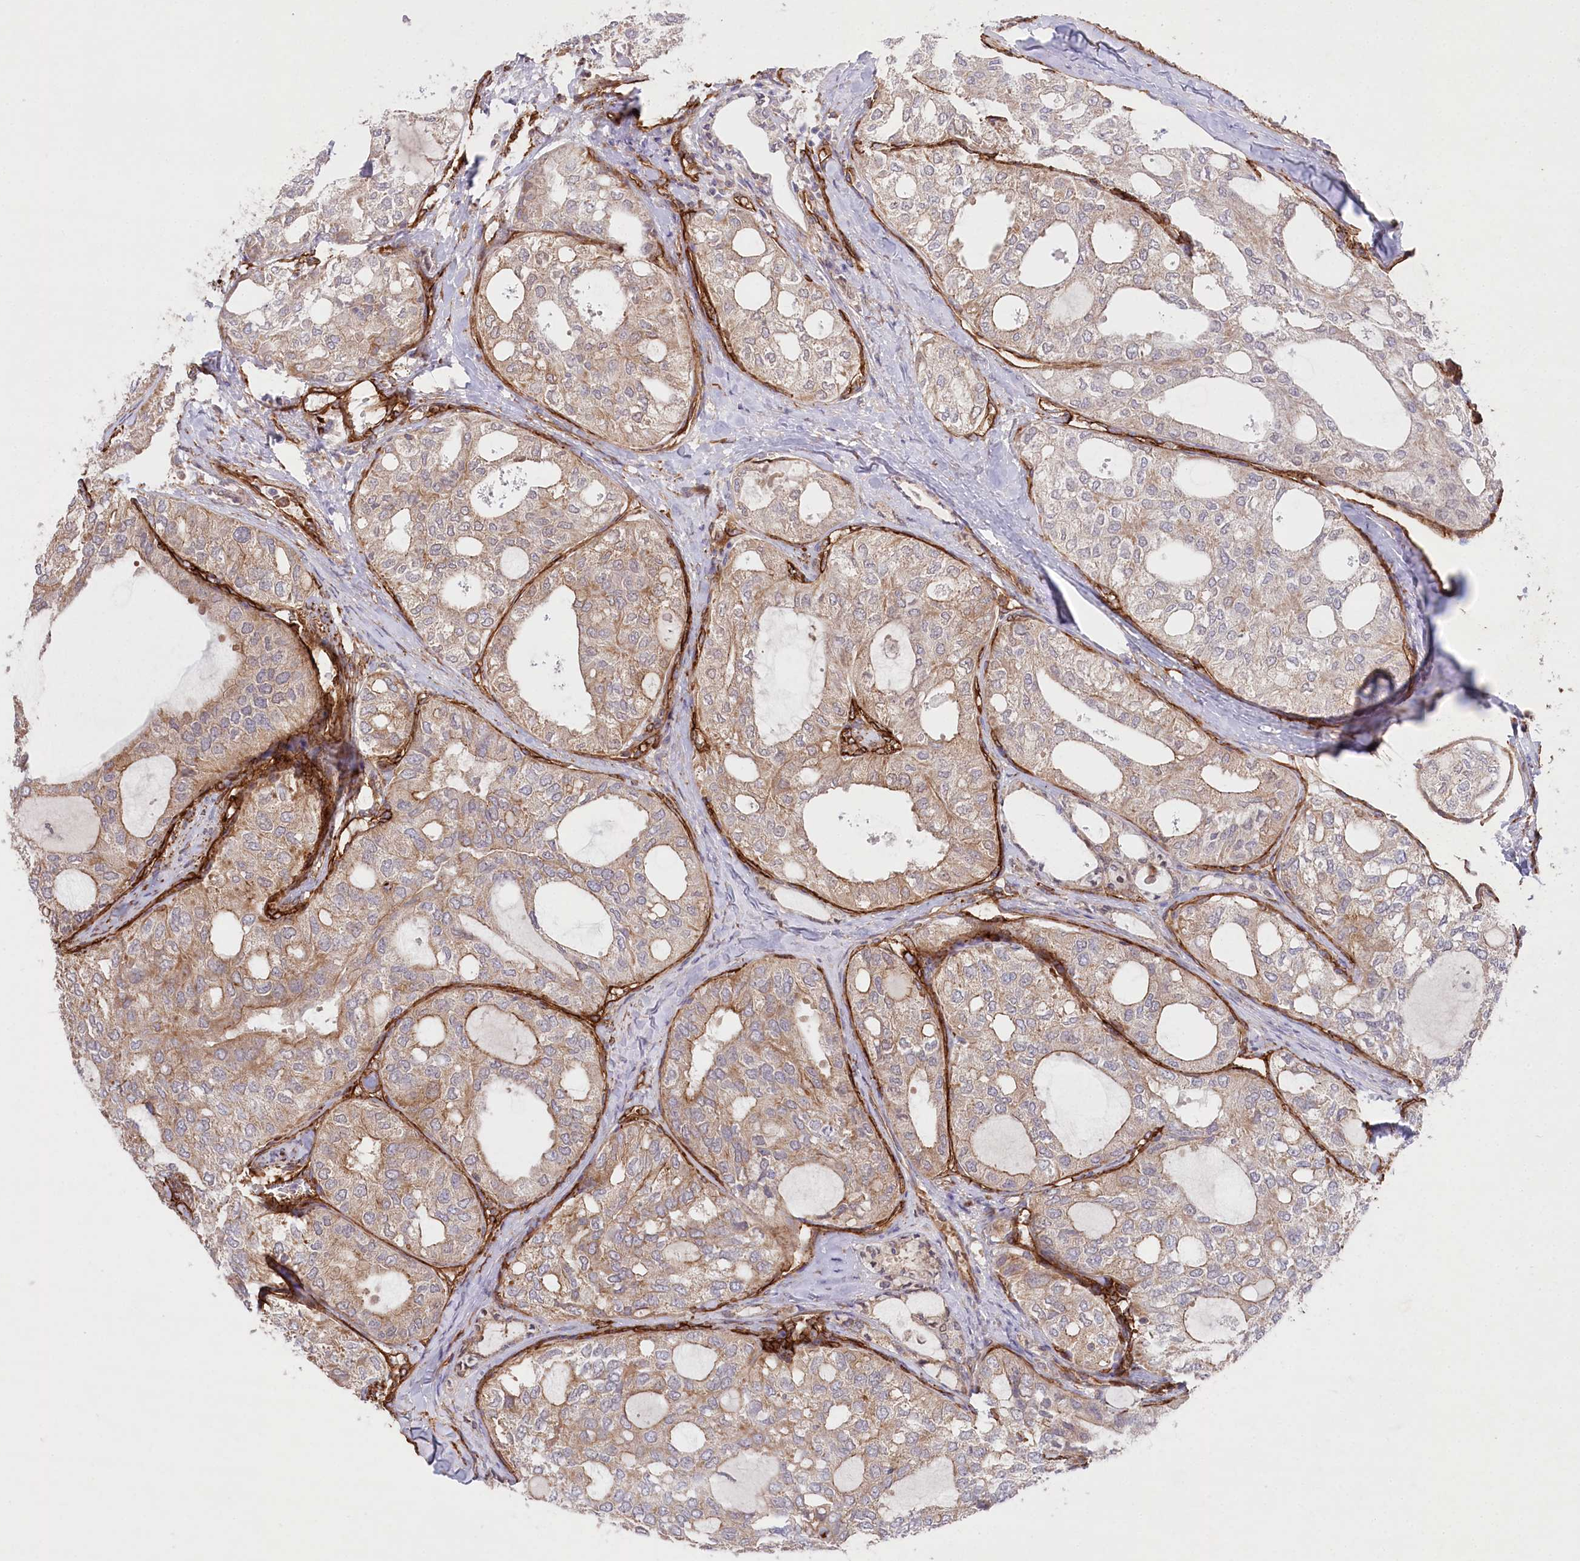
{"staining": {"intensity": "weak", "quantity": "25%-75%", "location": "cytoplasmic/membranous"}, "tissue": "thyroid cancer", "cell_type": "Tumor cells", "image_type": "cancer", "snomed": [{"axis": "morphology", "description": "Follicular adenoma carcinoma, NOS"}, {"axis": "topography", "description": "Thyroid gland"}], "caption": "A low amount of weak cytoplasmic/membranous positivity is appreciated in about 25%-75% of tumor cells in follicular adenoma carcinoma (thyroid) tissue. (IHC, brightfield microscopy, high magnification).", "gene": "MTPAP", "patient": {"sex": "male", "age": 75}}